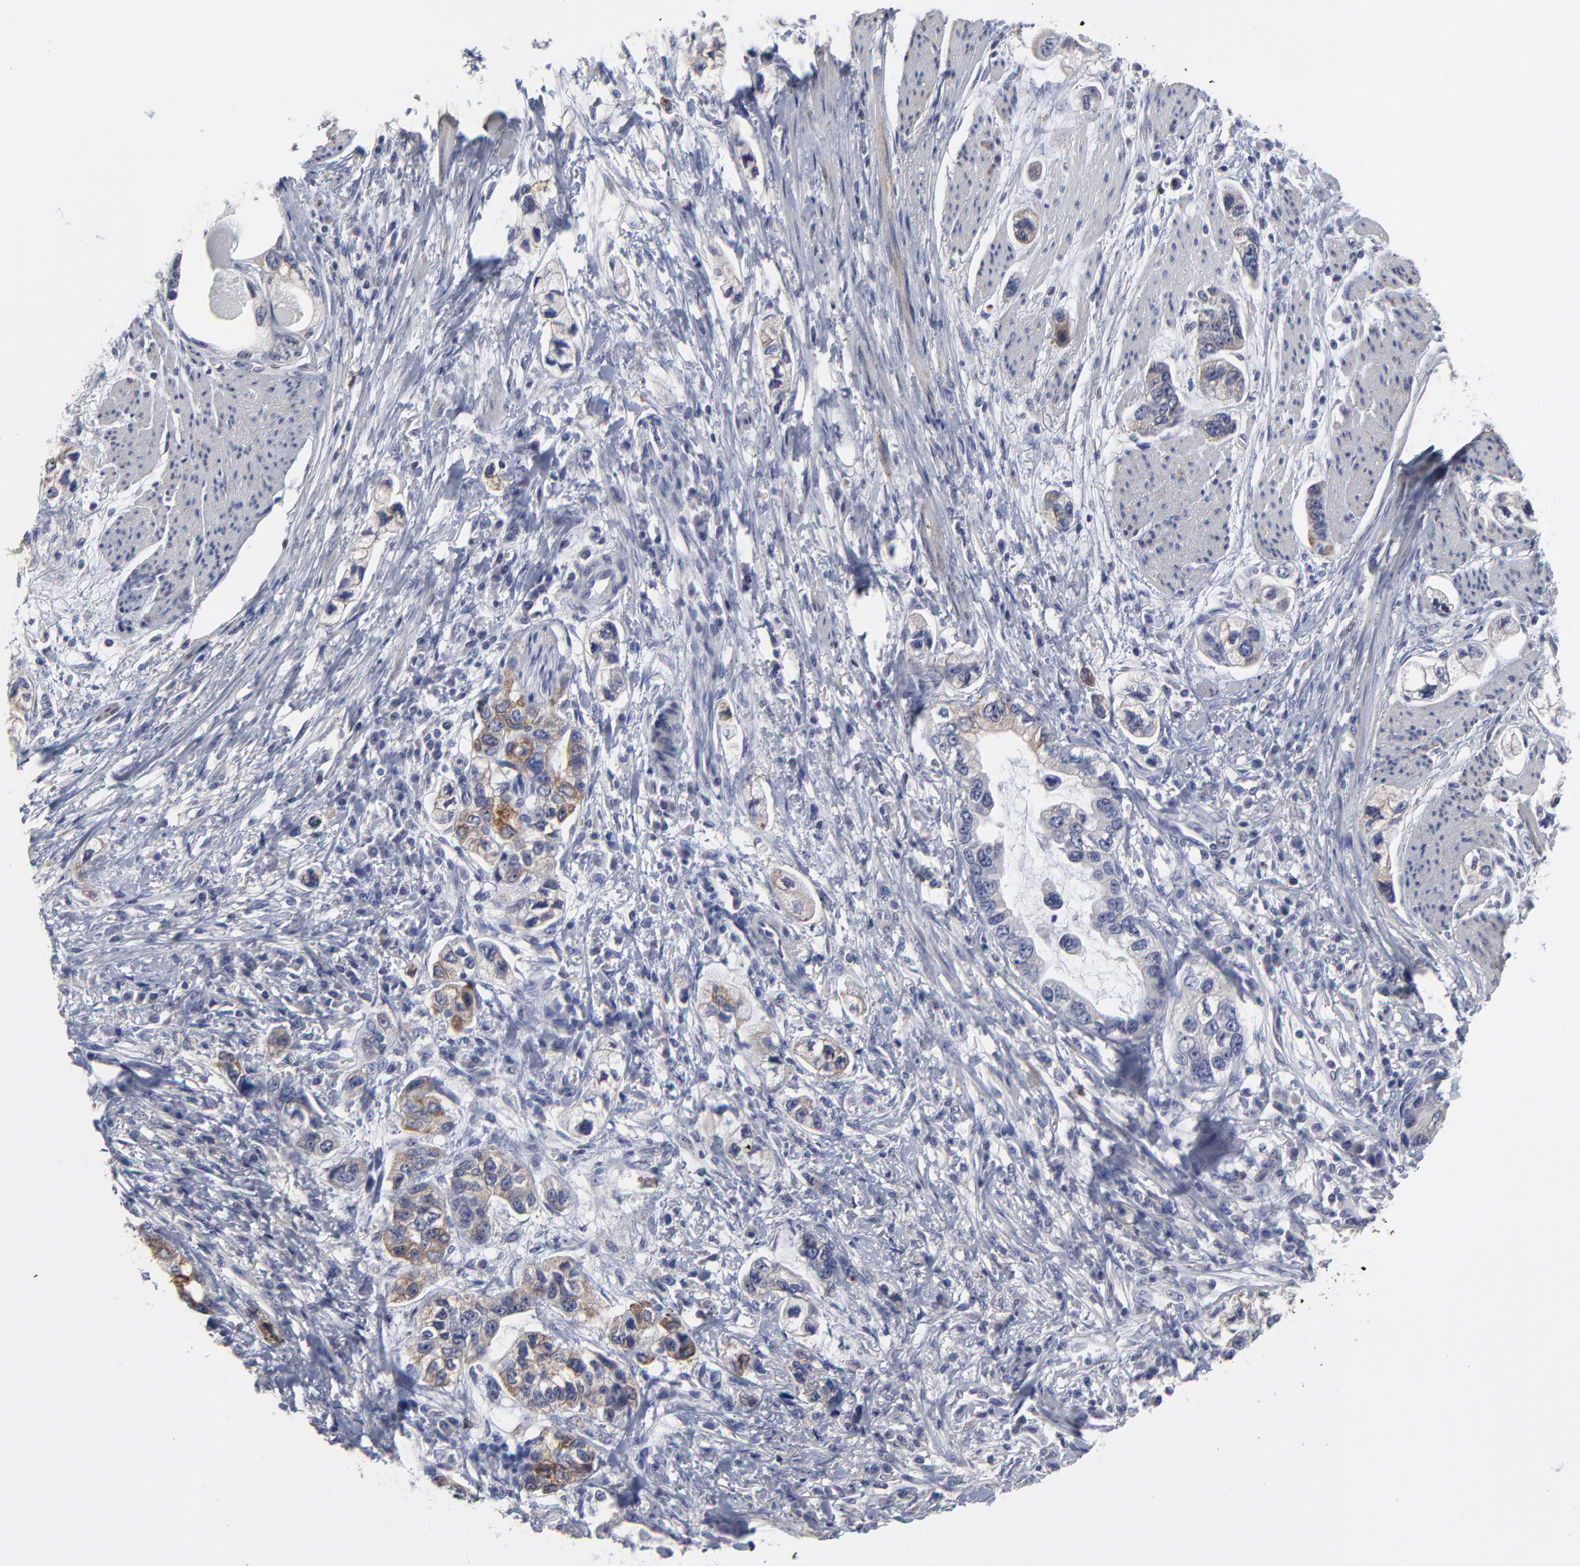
{"staining": {"intensity": "moderate", "quantity": "25%-75%", "location": "cytoplasmic/membranous"}, "tissue": "stomach cancer", "cell_type": "Tumor cells", "image_type": "cancer", "snomed": [{"axis": "morphology", "description": "Adenocarcinoma, NOS"}, {"axis": "topography", "description": "Stomach, lower"}], "caption": "Protein expression by immunohistochemistry (IHC) exhibits moderate cytoplasmic/membranous expression in approximately 25%-75% of tumor cells in stomach cancer (adenocarcinoma).", "gene": "MAGEA10", "patient": {"sex": "female", "age": 93}}